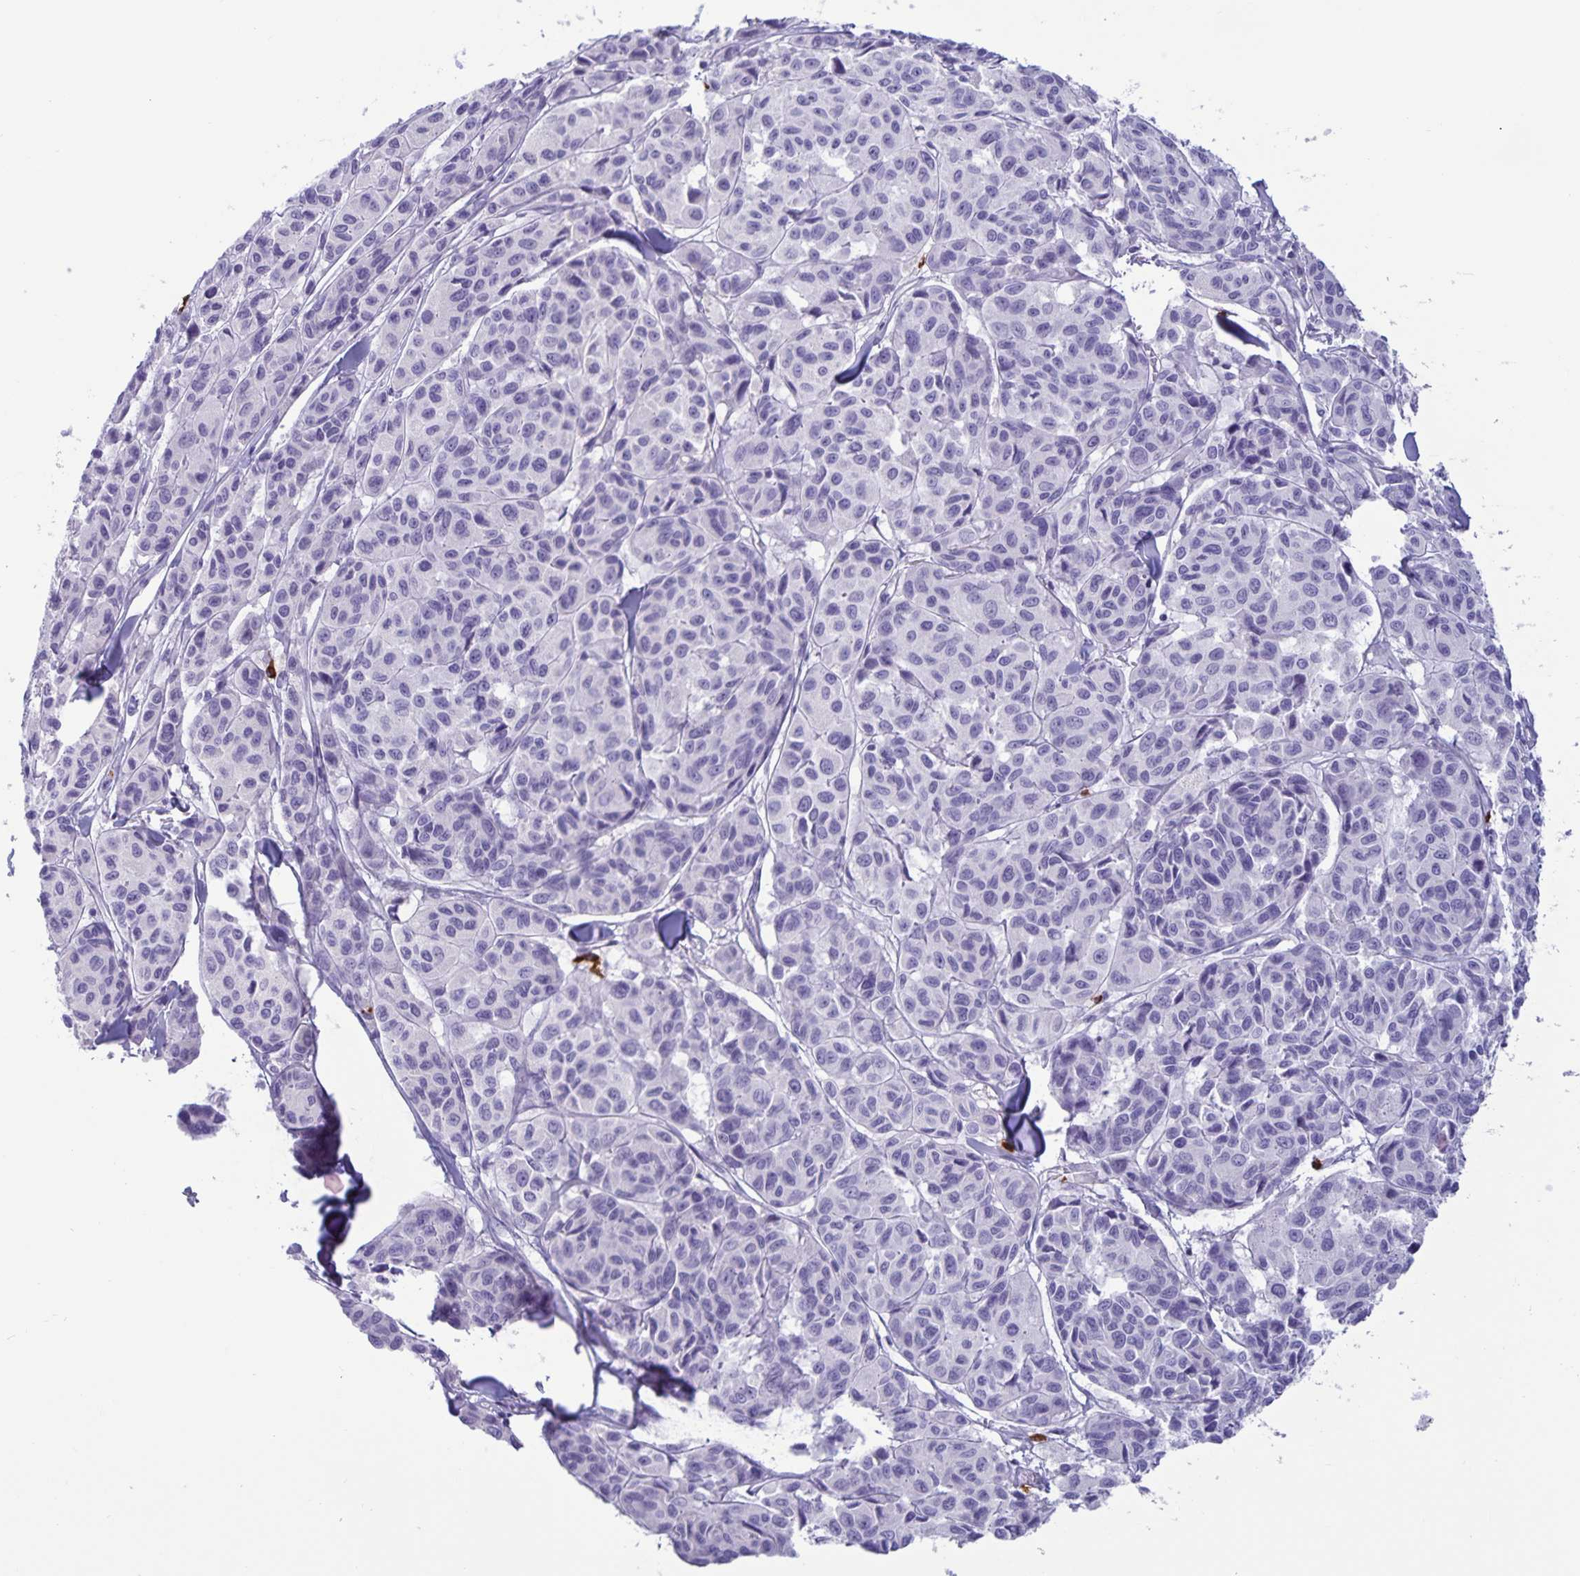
{"staining": {"intensity": "negative", "quantity": "none", "location": "none"}, "tissue": "melanoma", "cell_type": "Tumor cells", "image_type": "cancer", "snomed": [{"axis": "morphology", "description": "Malignant melanoma, NOS"}, {"axis": "topography", "description": "Skin"}], "caption": "Micrograph shows no significant protein staining in tumor cells of malignant melanoma. (Brightfield microscopy of DAB (3,3'-diaminobenzidine) immunohistochemistry (IHC) at high magnification).", "gene": "IBTK", "patient": {"sex": "female", "age": 66}}